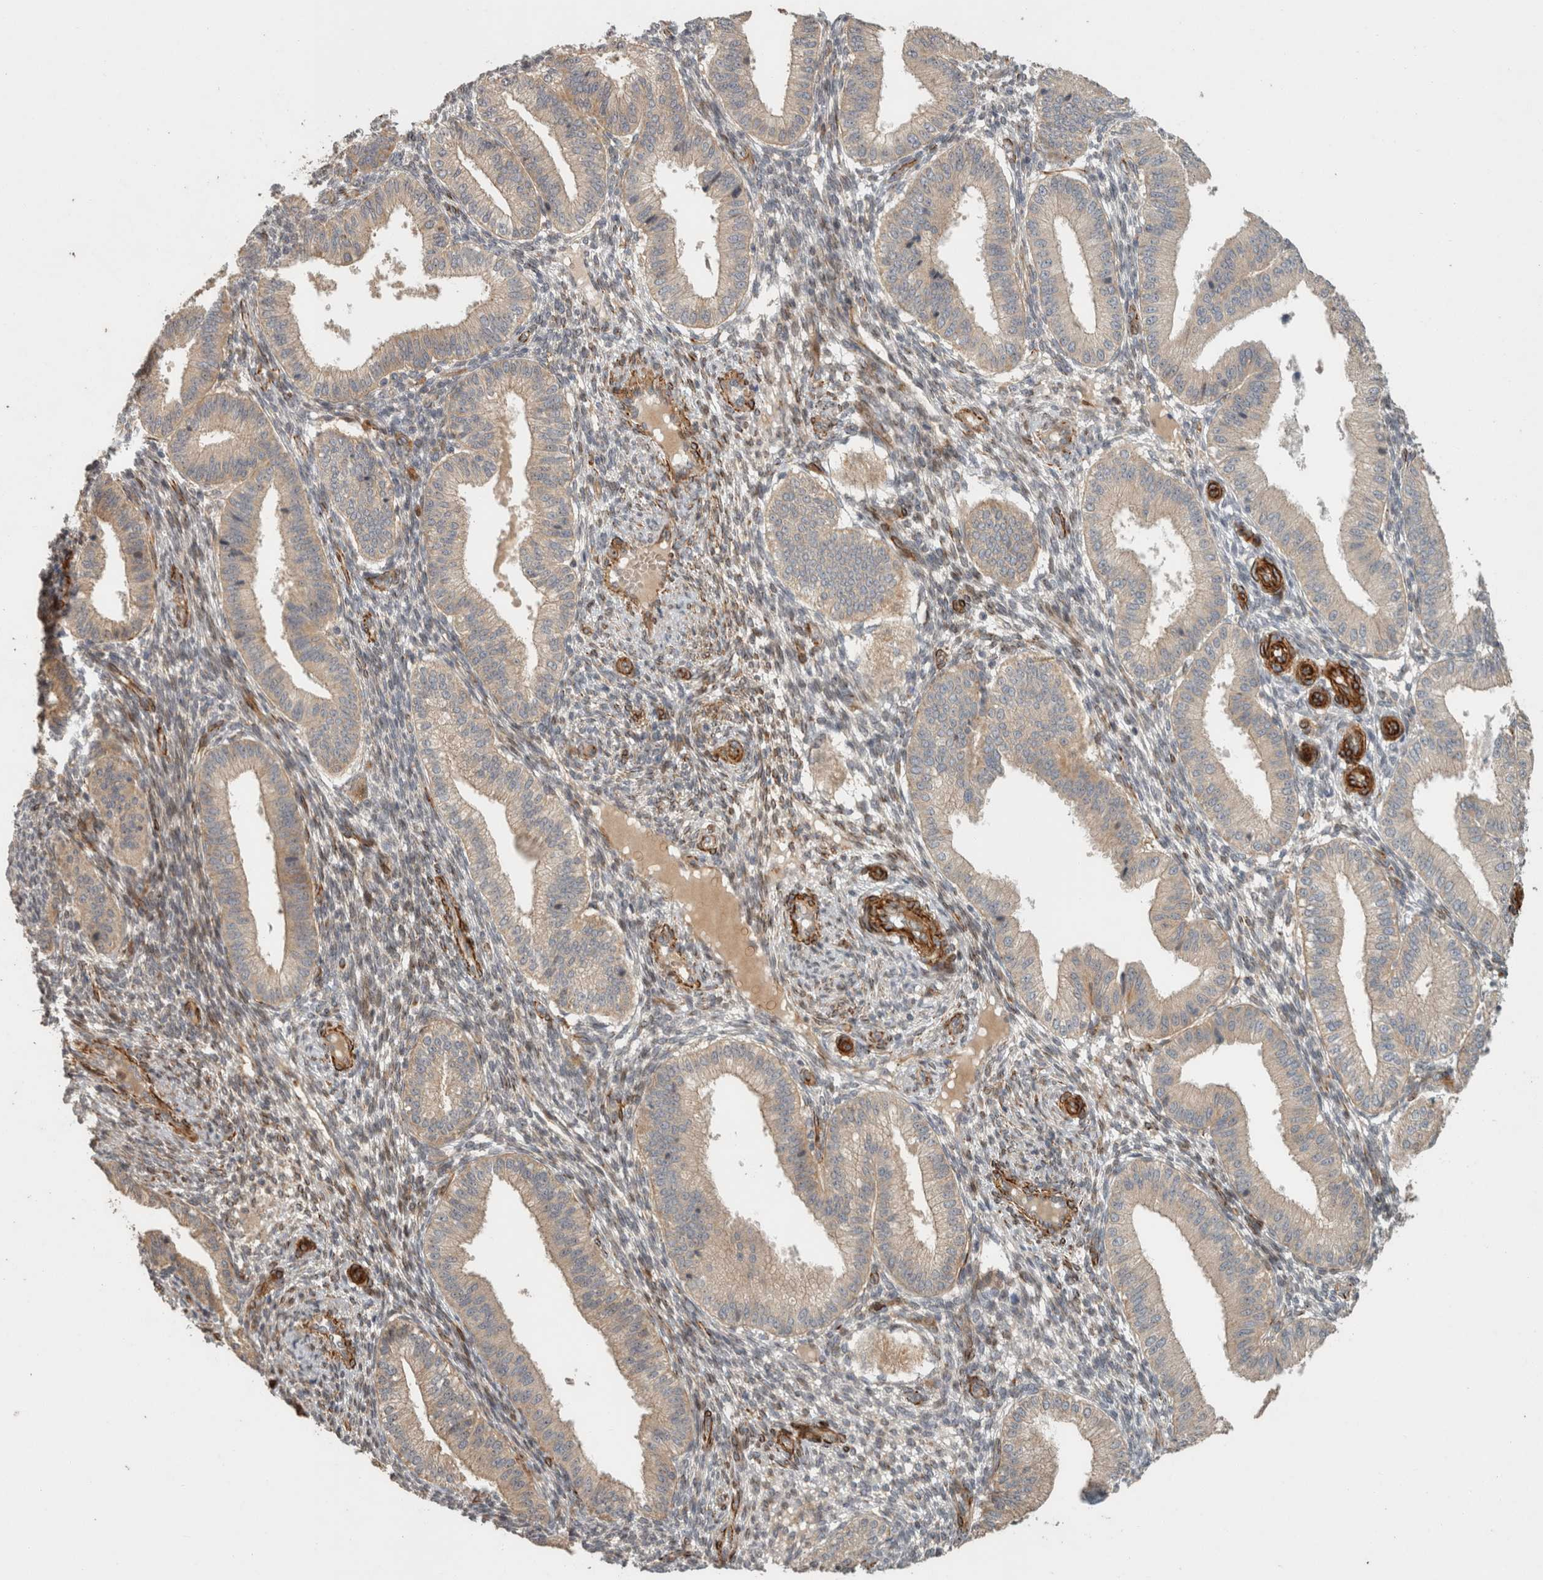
{"staining": {"intensity": "weak", "quantity": "25%-75%", "location": "cytoplasmic/membranous"}, "tissue": "endometrium", "cell_type": "Cells in endometrial stroma", "image_type": "normal", "snomed": [{"axis": "morphology", "description": "Normal tissue, NOS"}, {"axis": "topography", "description": "Endometrium"}], "caption": "IHC photomicrograph of normal endometrium: endometrium stained using IHC exhibits low levels of weak protein expression localized specifically in the cytoplasmic/membranous of cells in endometrial stroma, appearing as a cytoplasmic/membranous brown color.", "gene": "SIPA1L2", "patient": {"sex": "female", "age": 39}}